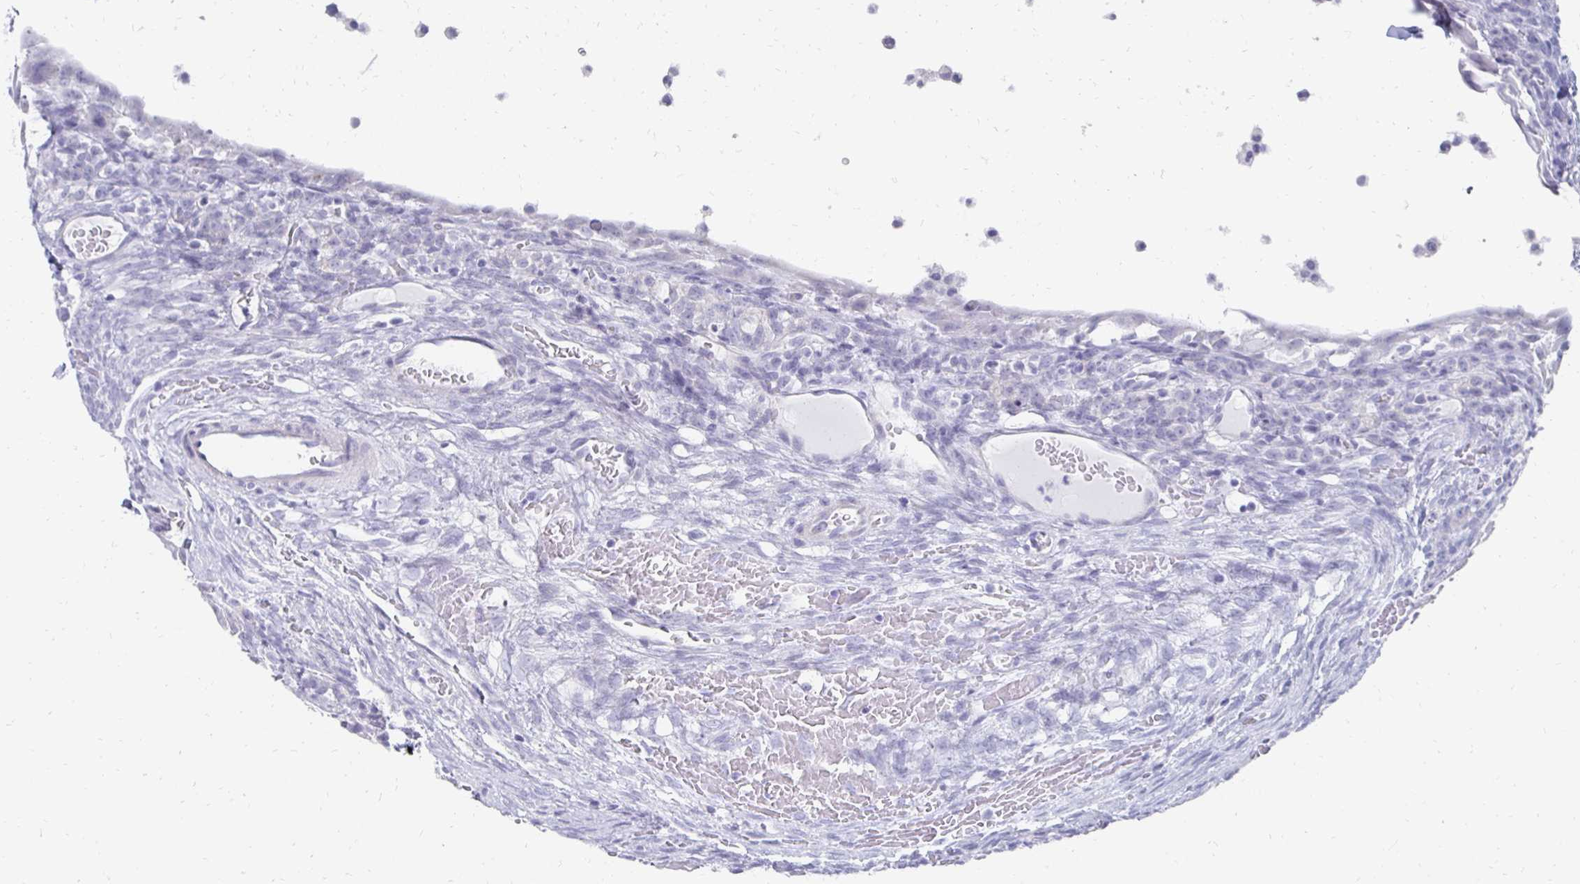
{"staining": {"intensity": "negative", "quantity": "none", "location": "none"}, "tissue": "ovary", "cell_type": "Follicle cells", "image_type": "normal", "snomed": [{"axis": "morphology", "description": "Normal tissue, NOS"}, {"axis": "topography", "description": "Ovary"}], "caption": "An IHC micrograph of normal ovary is shown. There is no staining in follicle cells of ovary.", "gene": "SYCP3", "patient": {"sex": "female", "age": 34}}